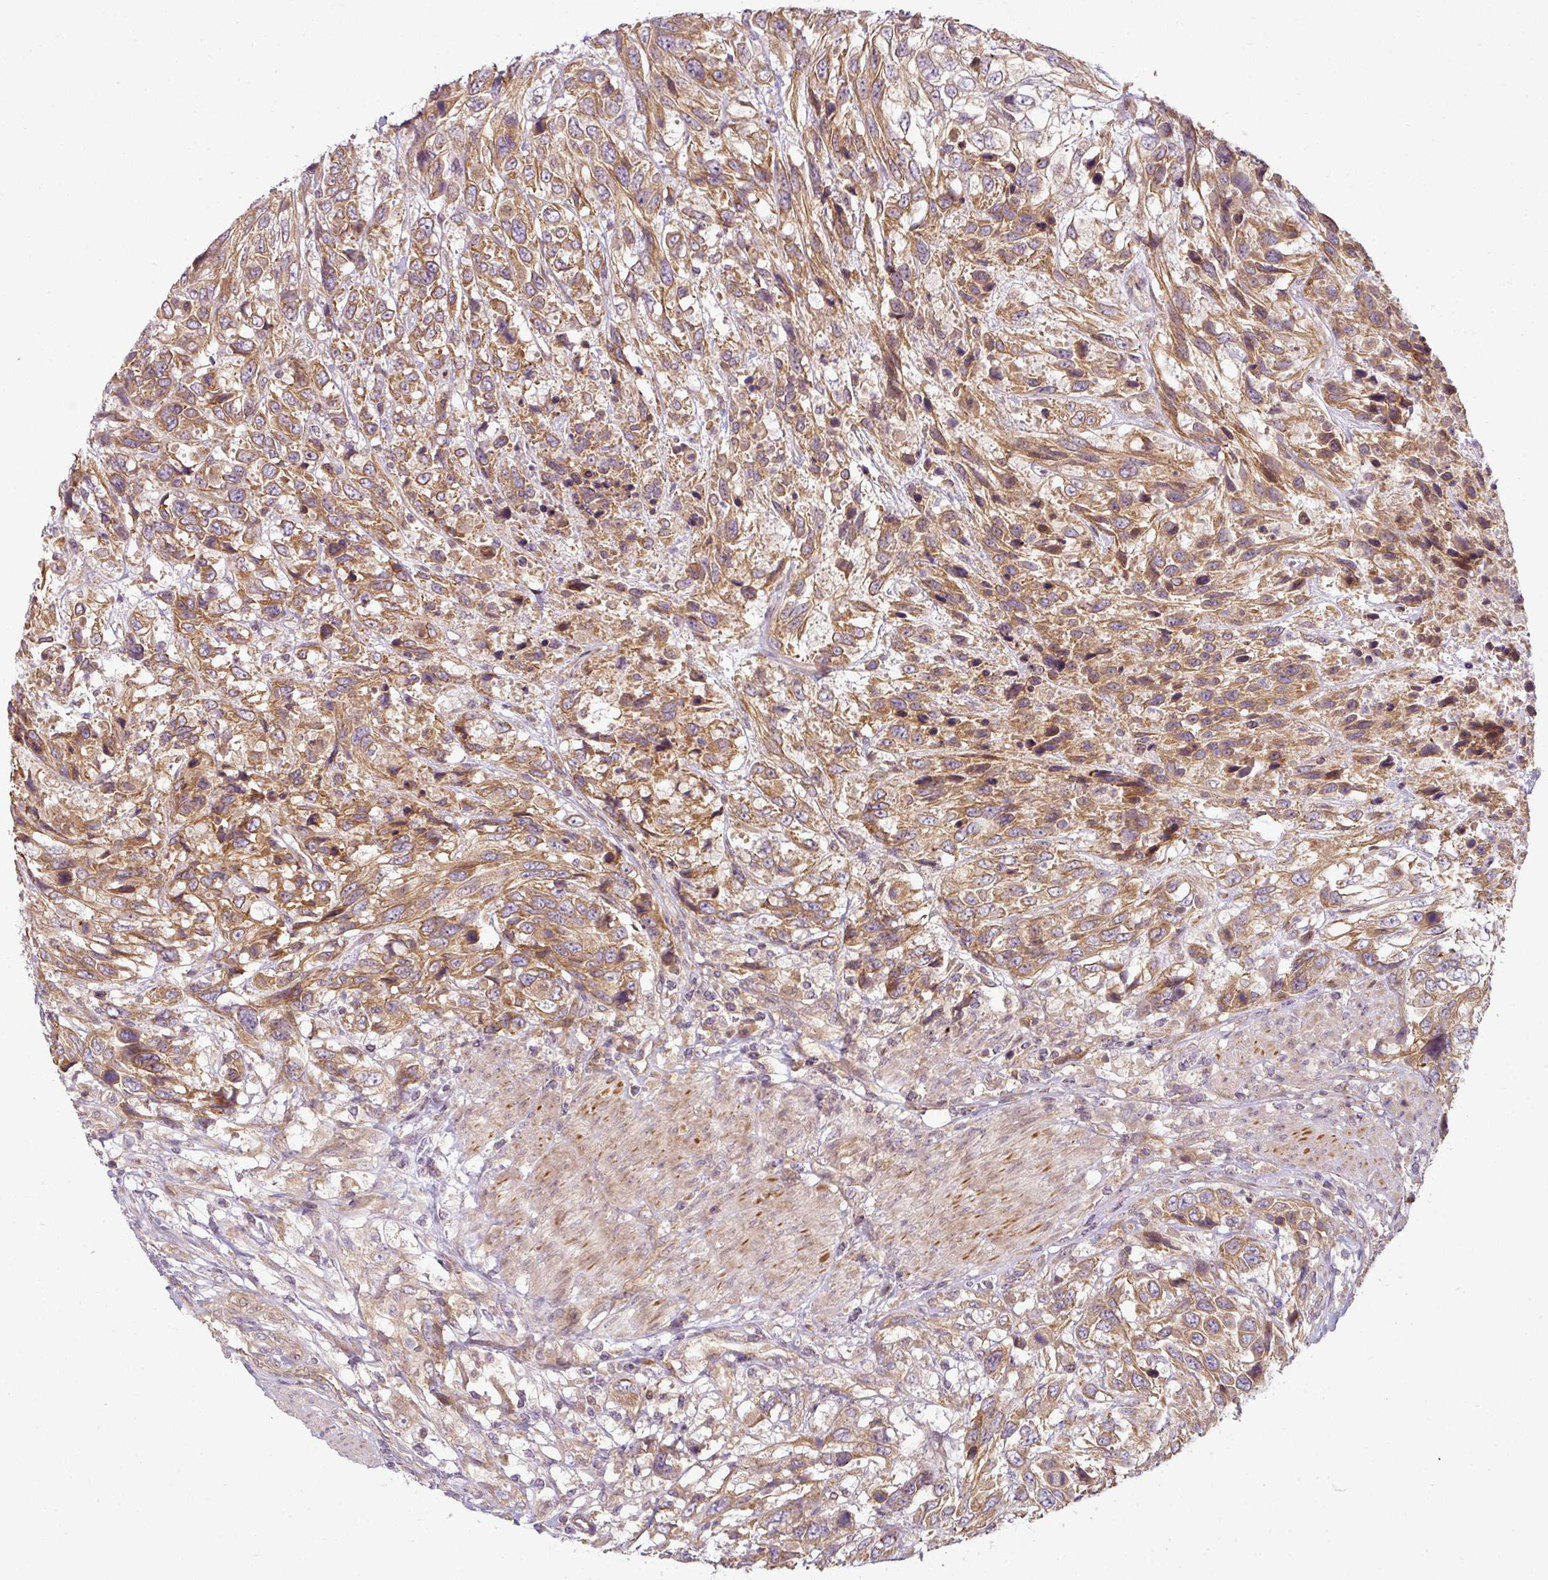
{"staining": {"intensity": "moderate", "quantity": ">75%", "location": "cytoplasmic/membranous"}, "tissue": "urothelial cancer", "cell_type": "Tumor cells", "image_type": "cancer", "snomed": [{"axis": "morphology", "description": "Urothelial carcinoma, High grade"}, {"axis": "topography", "description": "Urinary bladder"}], "caption": "Protein expression analysis of human urothelial cancer reveals moderate cytoplasmic/membranous positivity in approximately >75% of tumor cells. The protein of interest is shown in brown color, while the nuclei are stained blue.", "gene": "RNF31", "patient": {"sex": "female", "age": 70}}